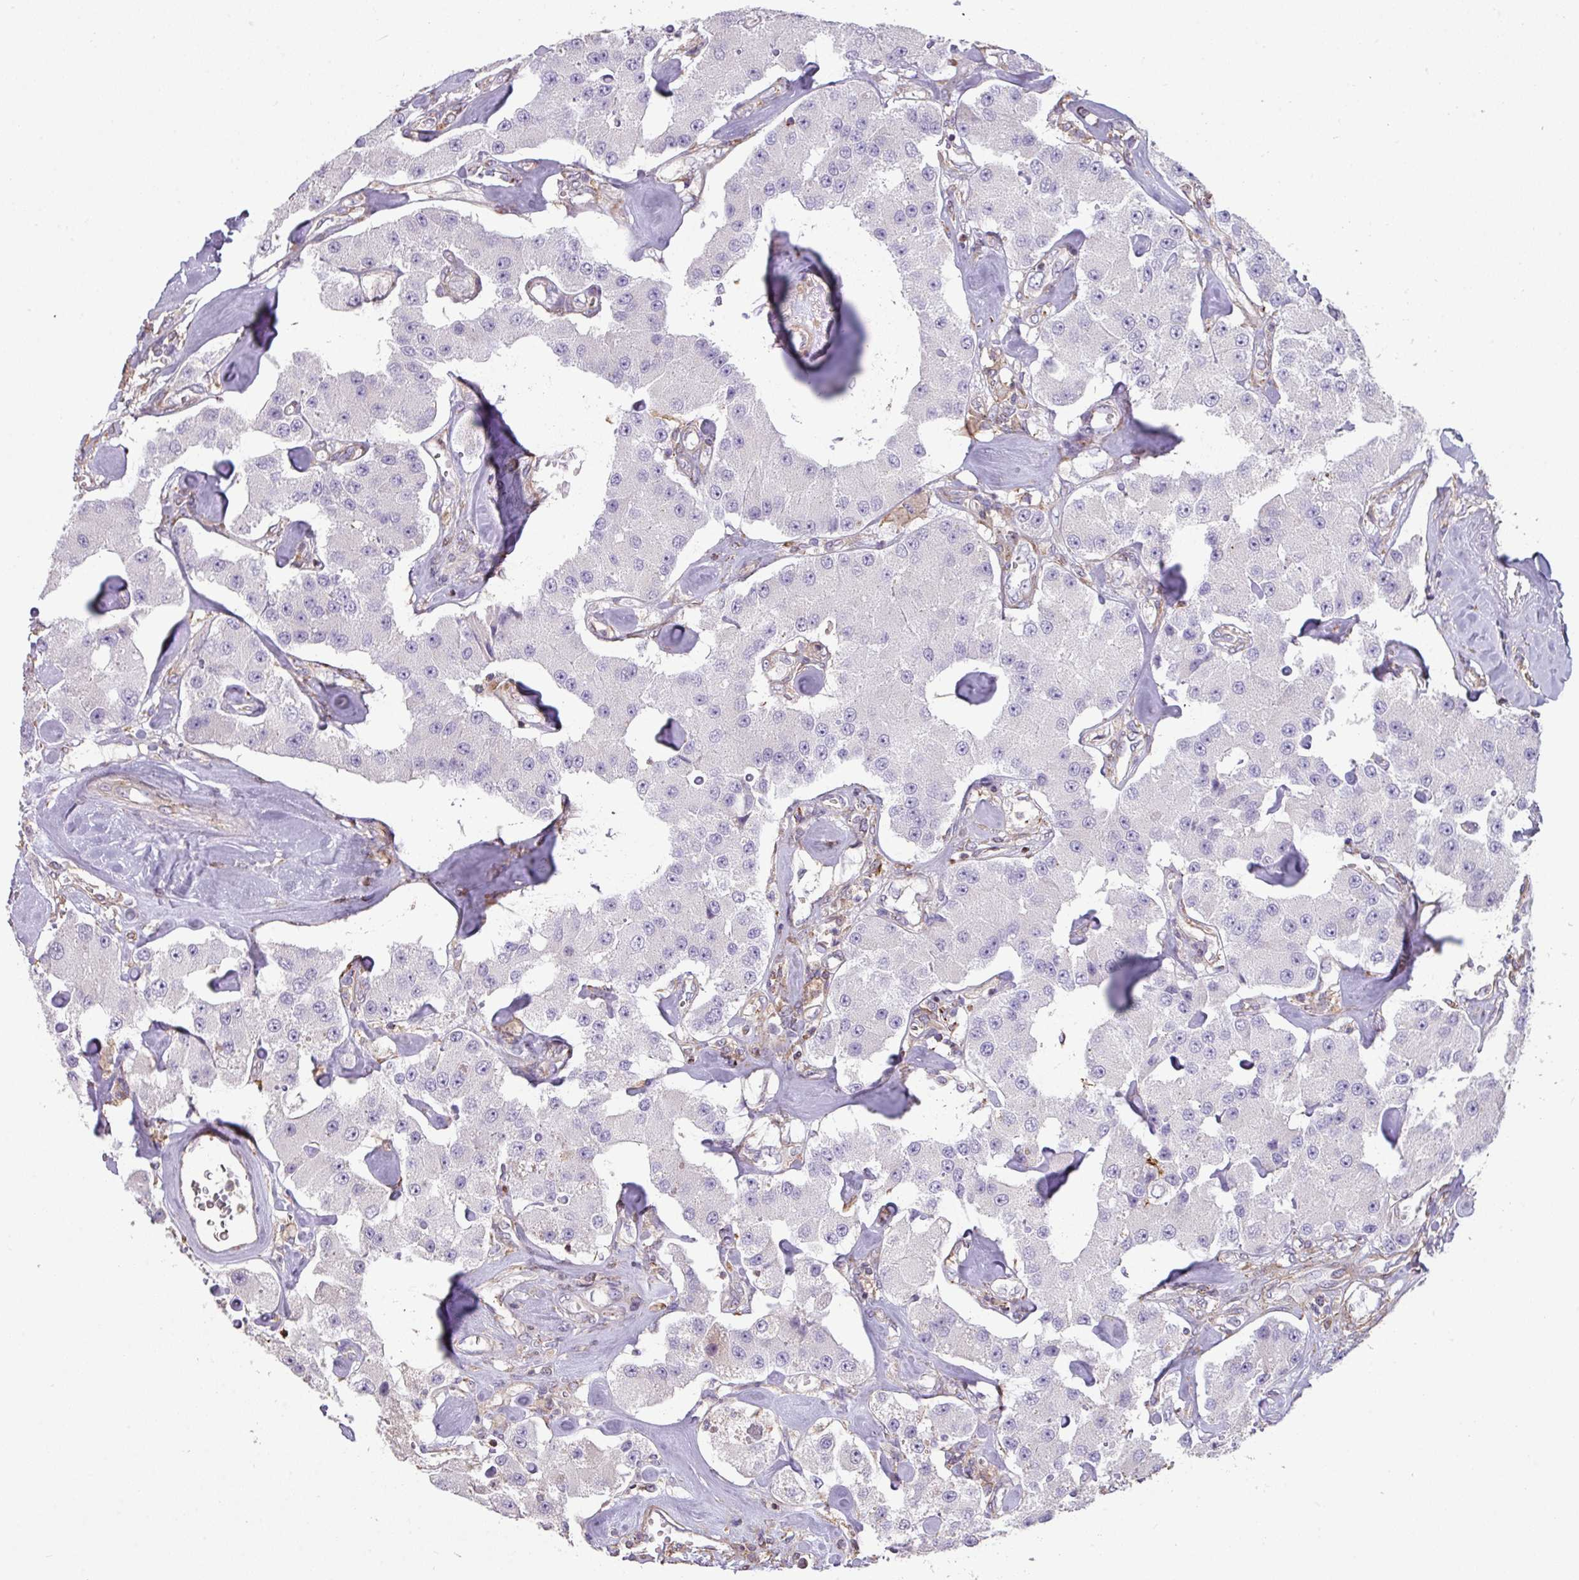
{"staining": {"intensity": "negative", "quantity": "none", "location": "none"}, "tissue": "carcinoid", "cell_type": "Tumor cells", "image_type": "cancer", "snomed": [{"axis": "morphology", "description": "Carcinoid, malignant, NOS"}, {"axis": "topography", "description": "Pancreas"}], "caption": "Immunohistochemistry photomicrograph of carcinoid (malignant) stained for a protein (brown), which reveals no positivity in tumor cells.", "gene": "LRRC41", "patient": {"sex": "male", "age": 41}}